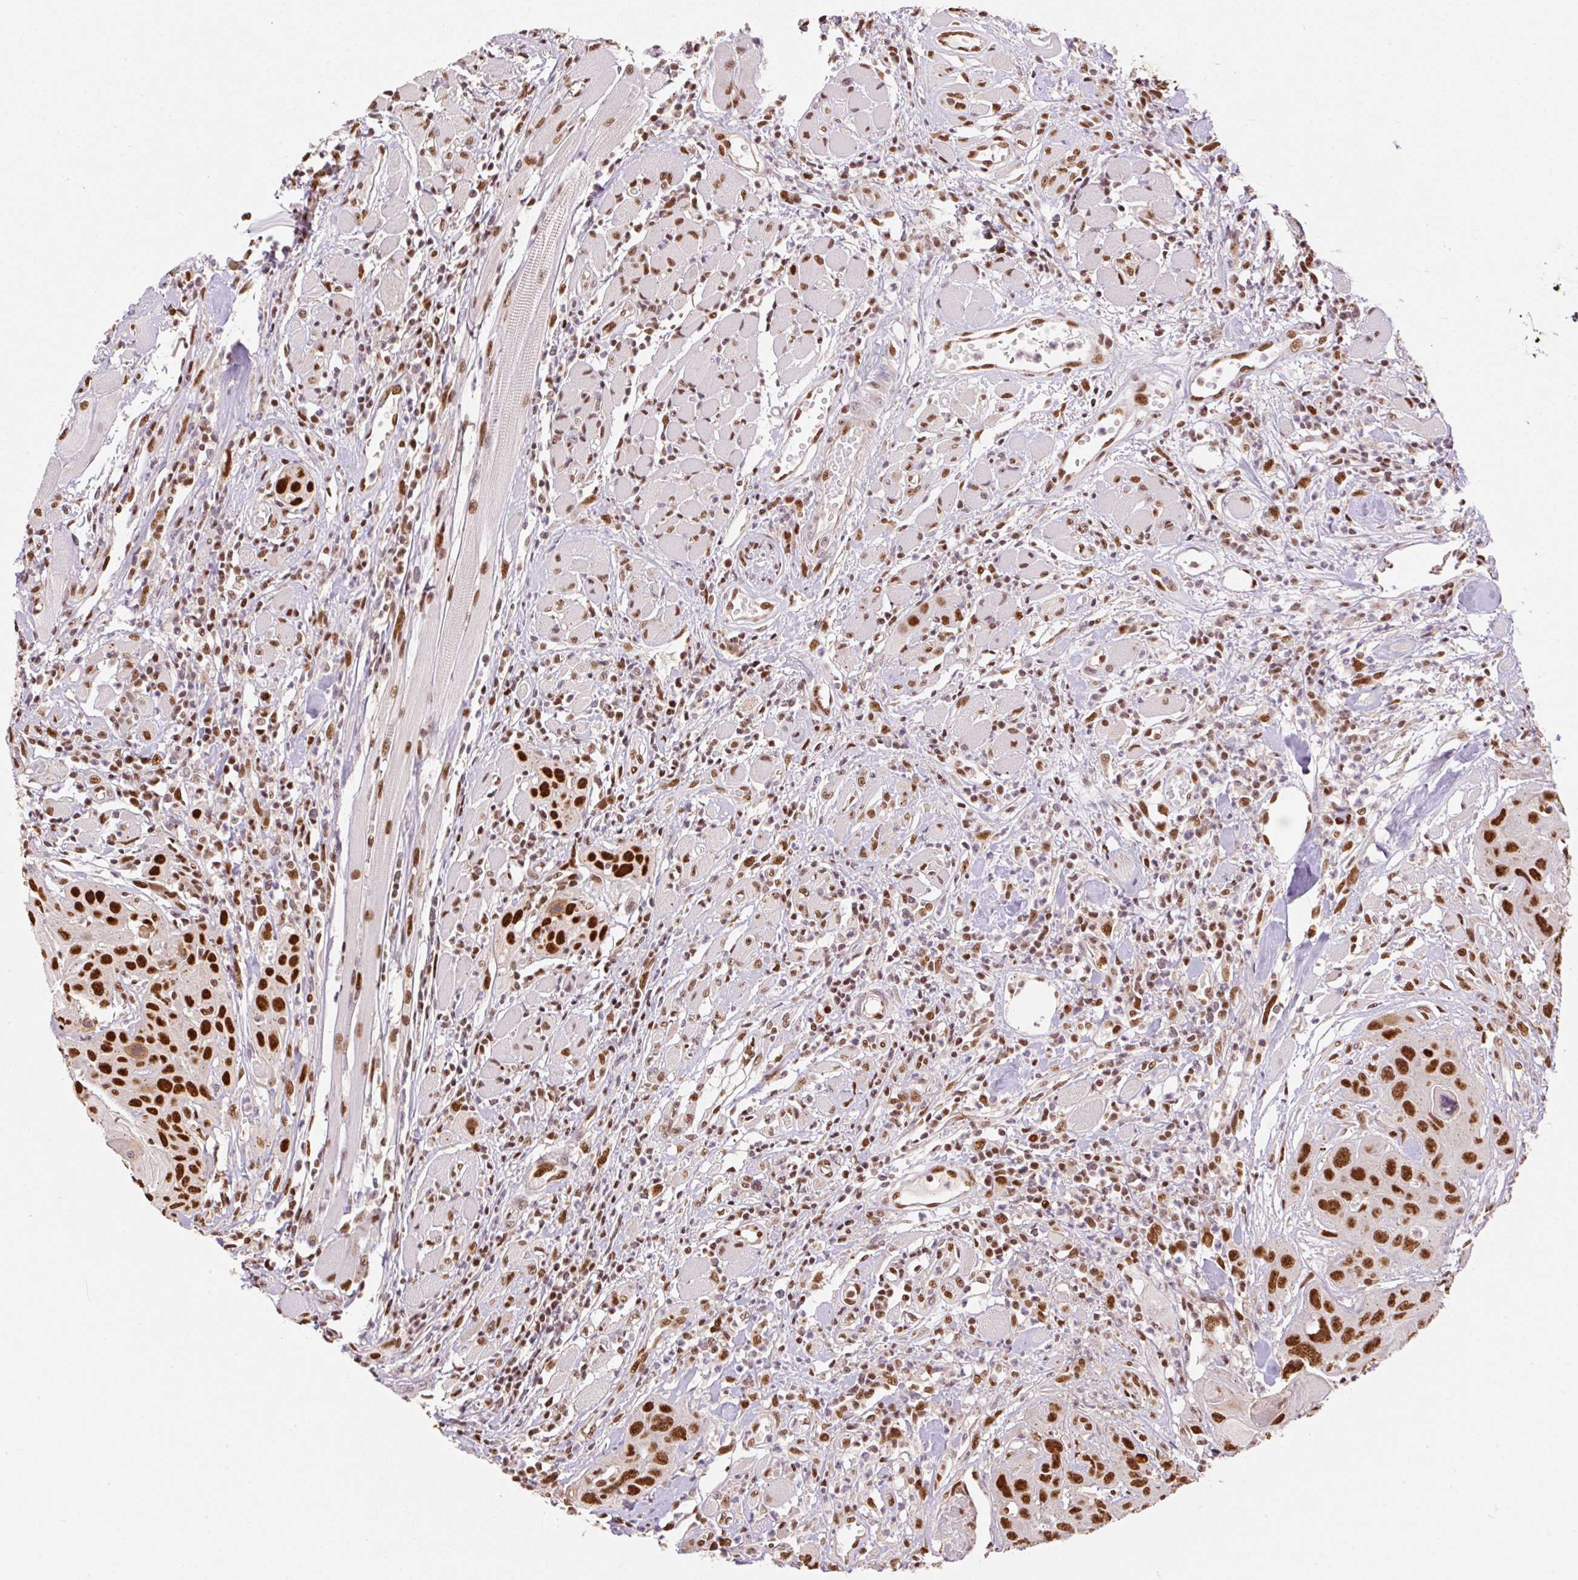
{"staining": {"intensity": "strong", "quantity": ">75%", "location": "nuclear"}, "tissue": "head and neck cancer", "cell_type": "Tumor cells", "image_type": "cancer", "snomed": [{"axis": "morphology", "description": "Squamous cell carcinoma, NOS"}, {"axis": "topography", "description": "Head-Neck"}], "caption": "About >75% of tumor cells in human head and neck squamous cell carcinoma reveal strong nuclear protein staining as visualized by brown immunohistochemical staining.", "gene": "GPR139", "patient": {"sex": "female", "age": 59}}